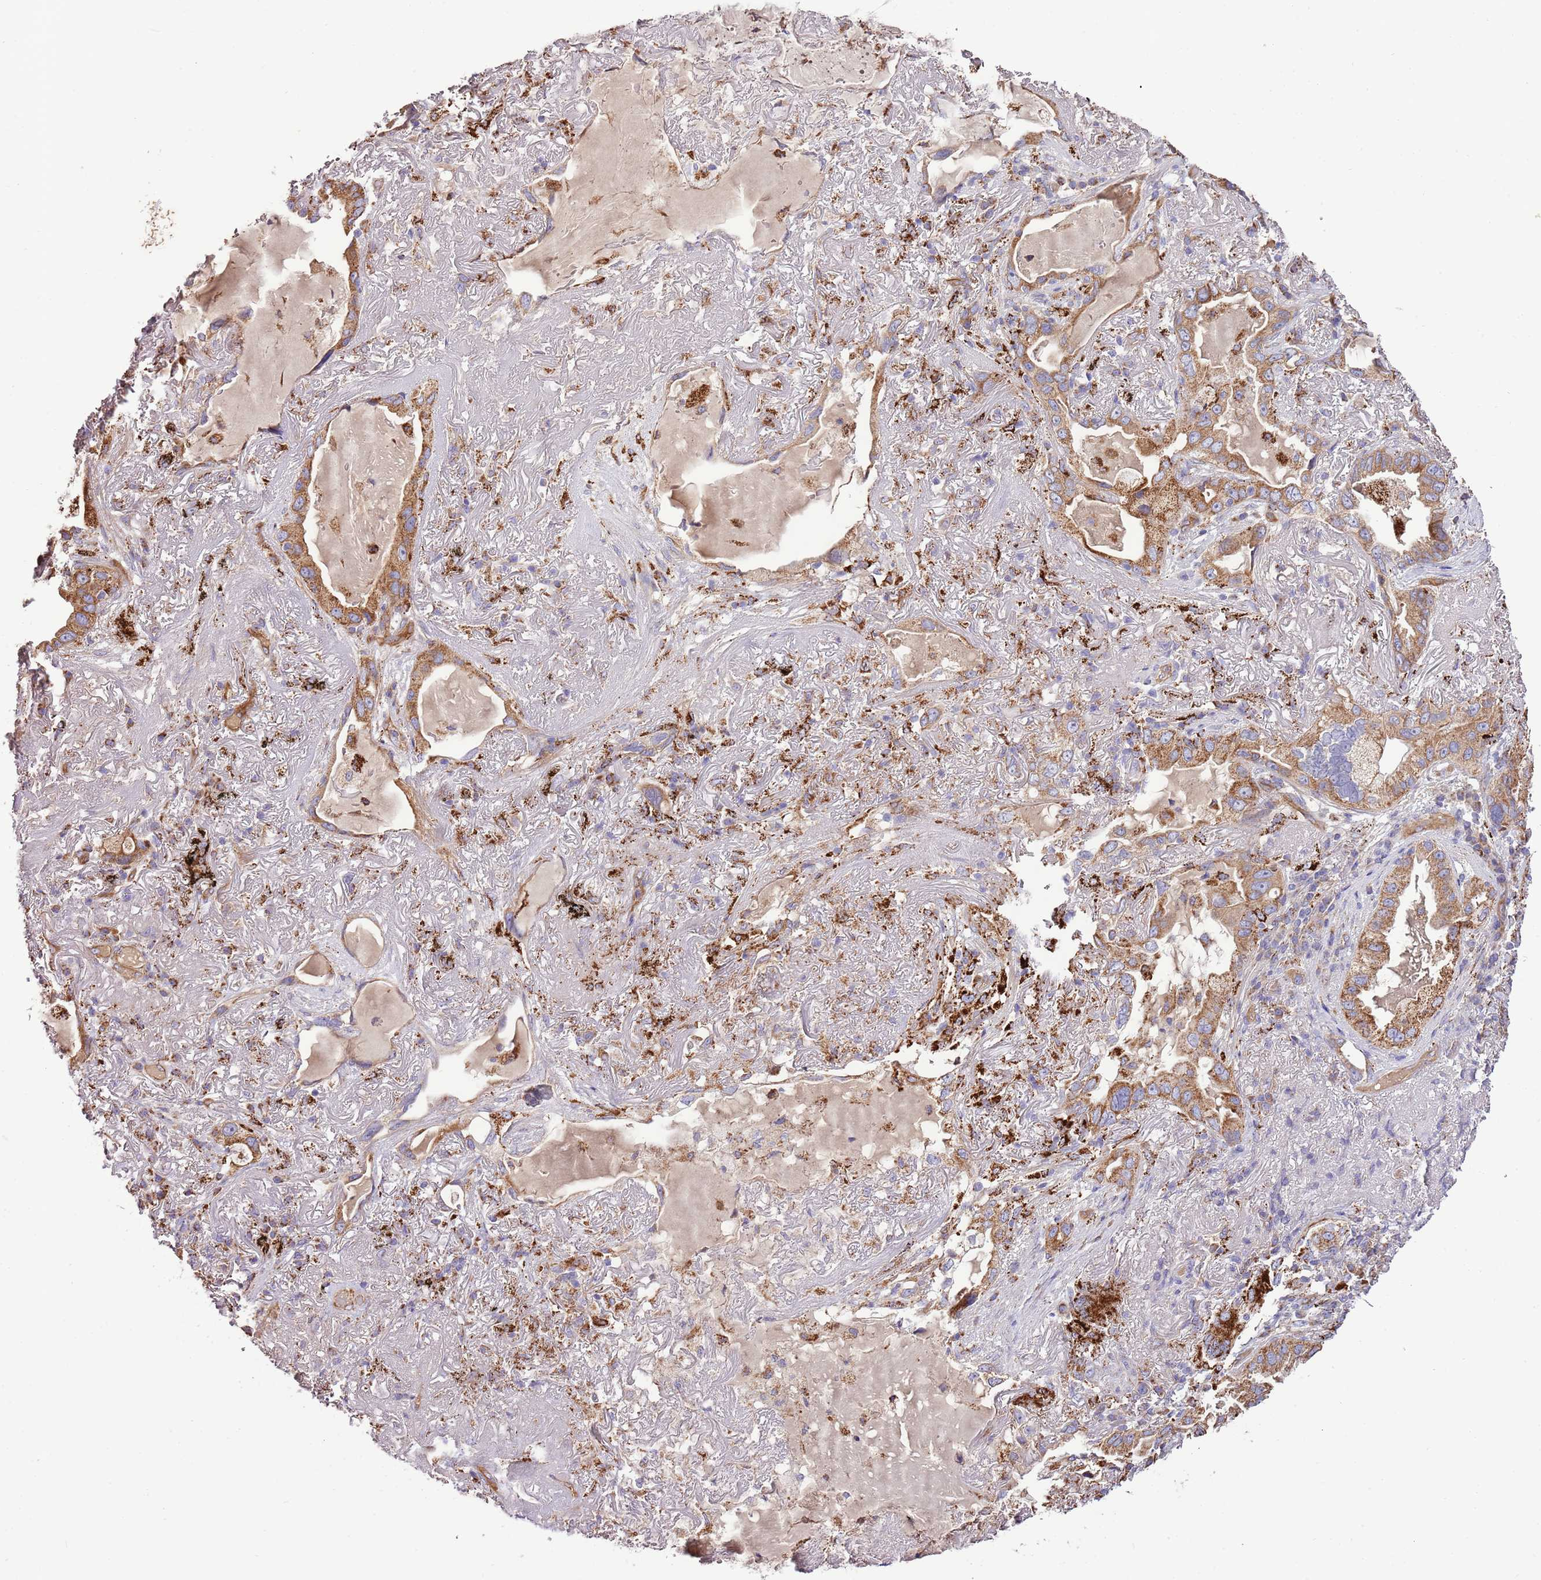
{"staining": {"intensity": "moderate", "quantity": ">75%", "location": "cytoplasmic/membranous"}, "tissue": "lung cancer", "cell_type": "Tumor cells", "image_type": "cancer", "snomed": [{"axis": "morphology", "description": "Adenocarcinoma, NOS"}, {"axis": "topography", "description": "Lung"}], "caption": "IHC staining of lung cancer, which shows medium levels of moderate cytoplasmic/membranous positivity in approximately >75% of tumor cells indicating moderate cytoplasmic/membranous protein expression. The staining was performed using DAB (brown) for protein detection and nuclei were counterstained in hematoxylin (blue).", "gene": "DOCK6", "patient": {"sex": "female", "age": 69}}